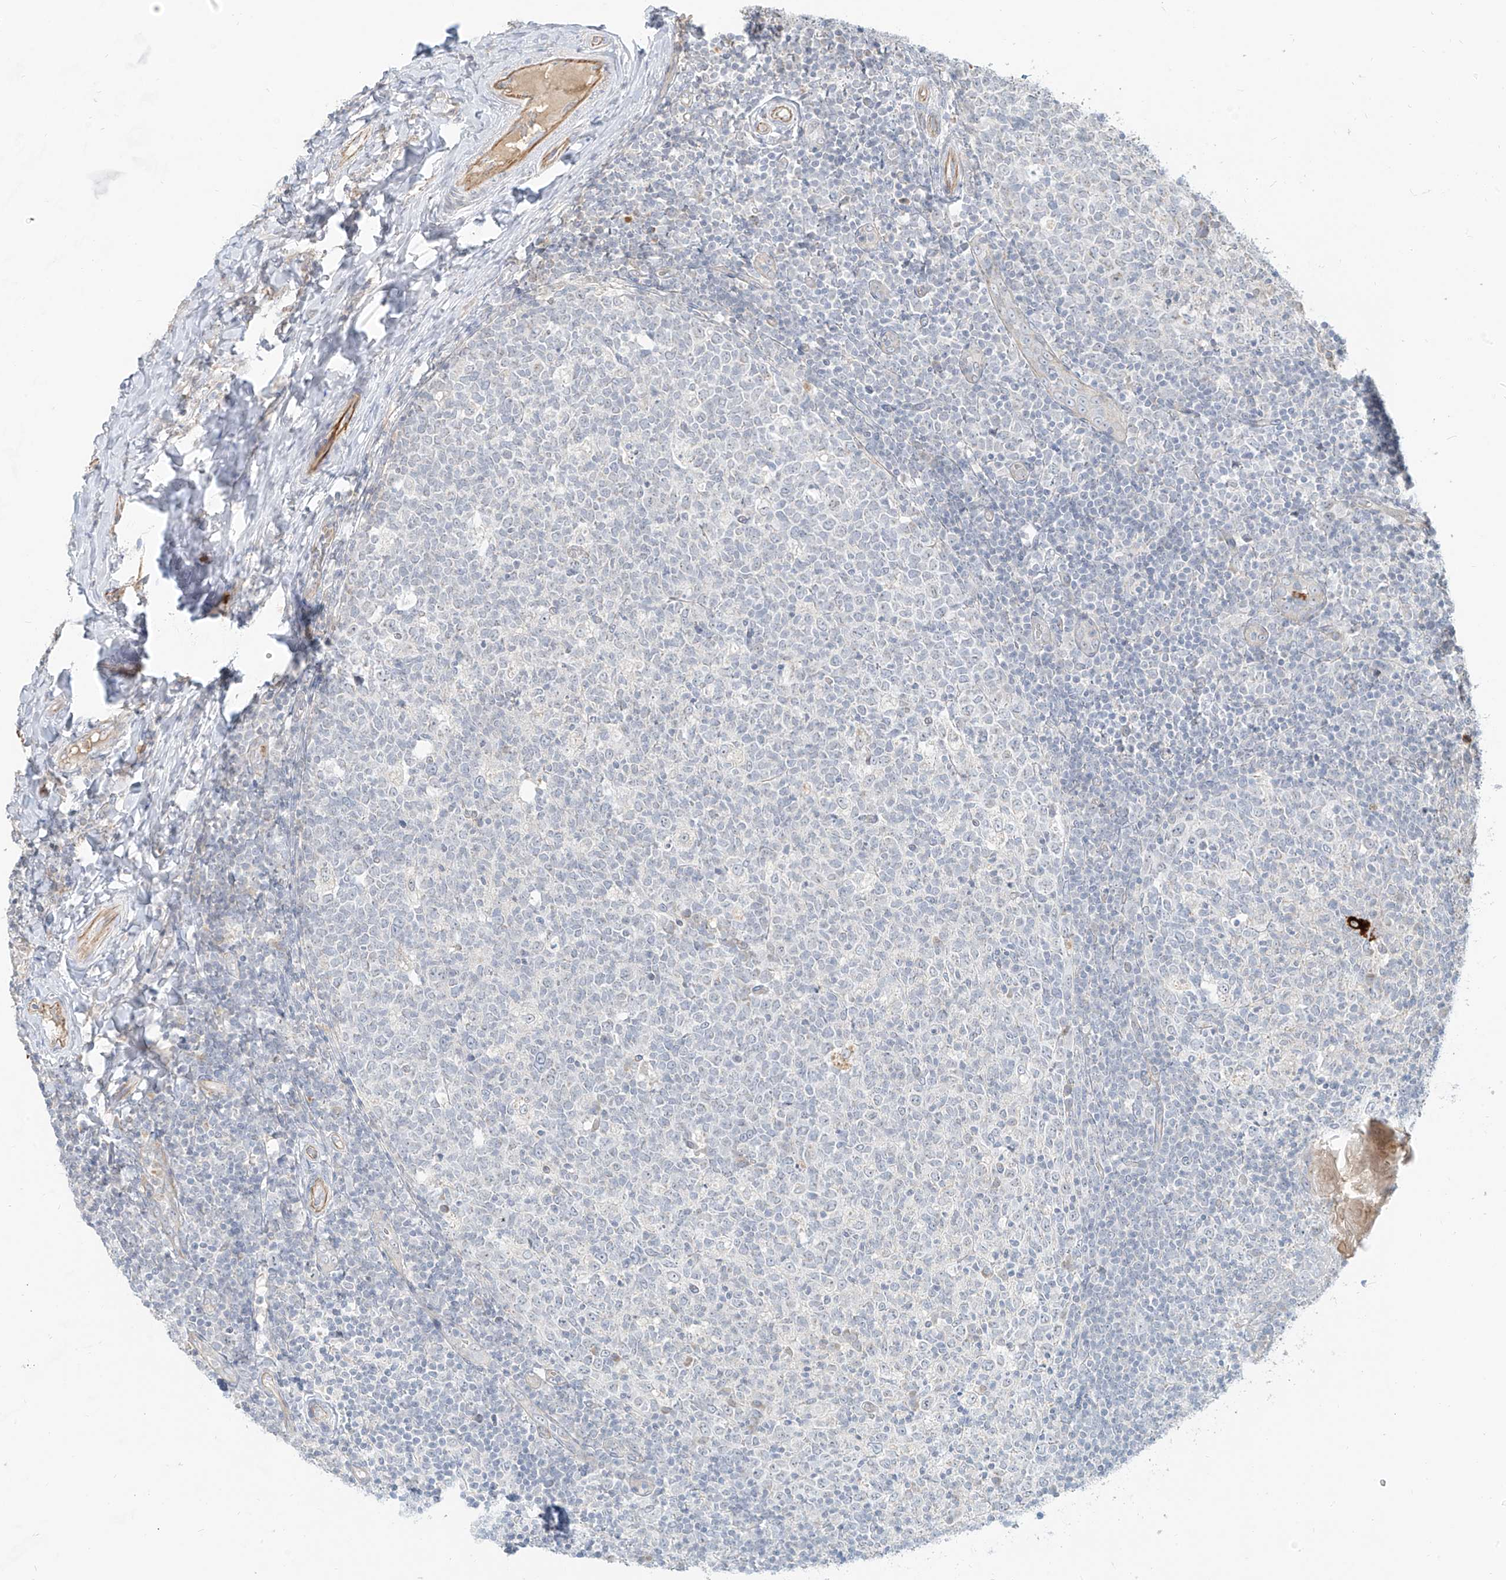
{"staining": {"intensity": "negative", "quantity": "none", "location": "none"}, "tissue": "tonsil", "cell_type": "Germinal center cells", "image_type": "normal", "snomed": [{"axis": "morphology", "description": "Normal tissue, NOS"}, {"axis": "topography", "description": "Tonsil"}], "caption": "IHC histopathology image of unremarkable tonsil: human tonsil stained with DAB exhibits no significant protein positivity in germinal center cells.", "gene": "C2orf42", "patient": {"sex": "female", "age": 19}}